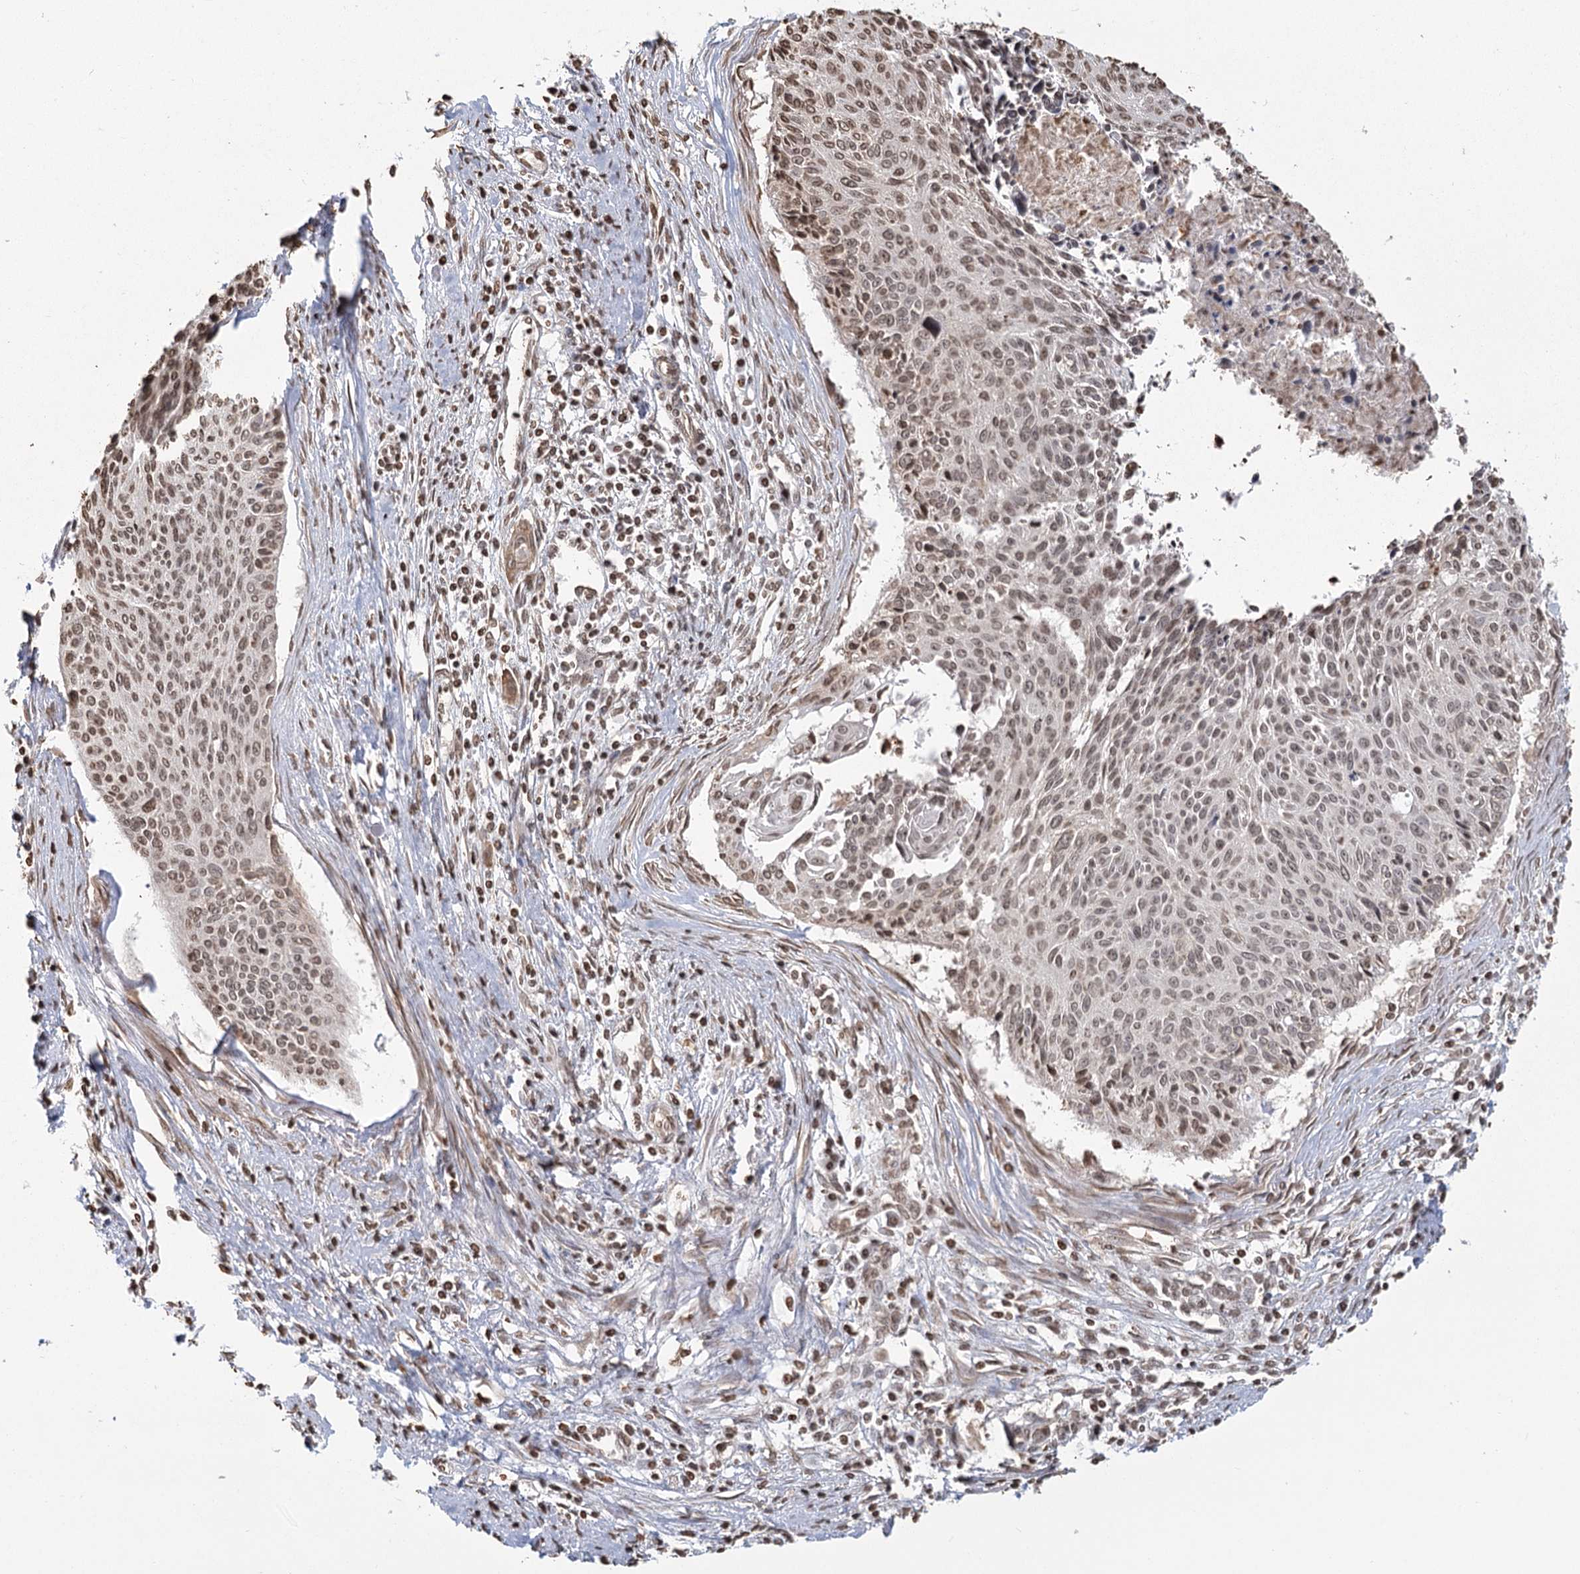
{"staining": {"intensity": "weak", "quantity": ">75%", "location": "nuclear"}, "tissue": "cervical cancer", "cell_type": "Tumor cells", "image_type": "cancer", "snomed": [{"axis": "morphology", "description": "Squamous cell carcinoma, NOS"}, {"axis": "topography", "description": "Cervix"}], "caption": "DAB immunohistochemical staining of cervical cancer (squamous cell carcinoma) demonstrates weak nuclear protein expression in approximately >75% of tumor cells.", "gene": "FAM13A", "patient": {"sex": "female", "age": 55}}